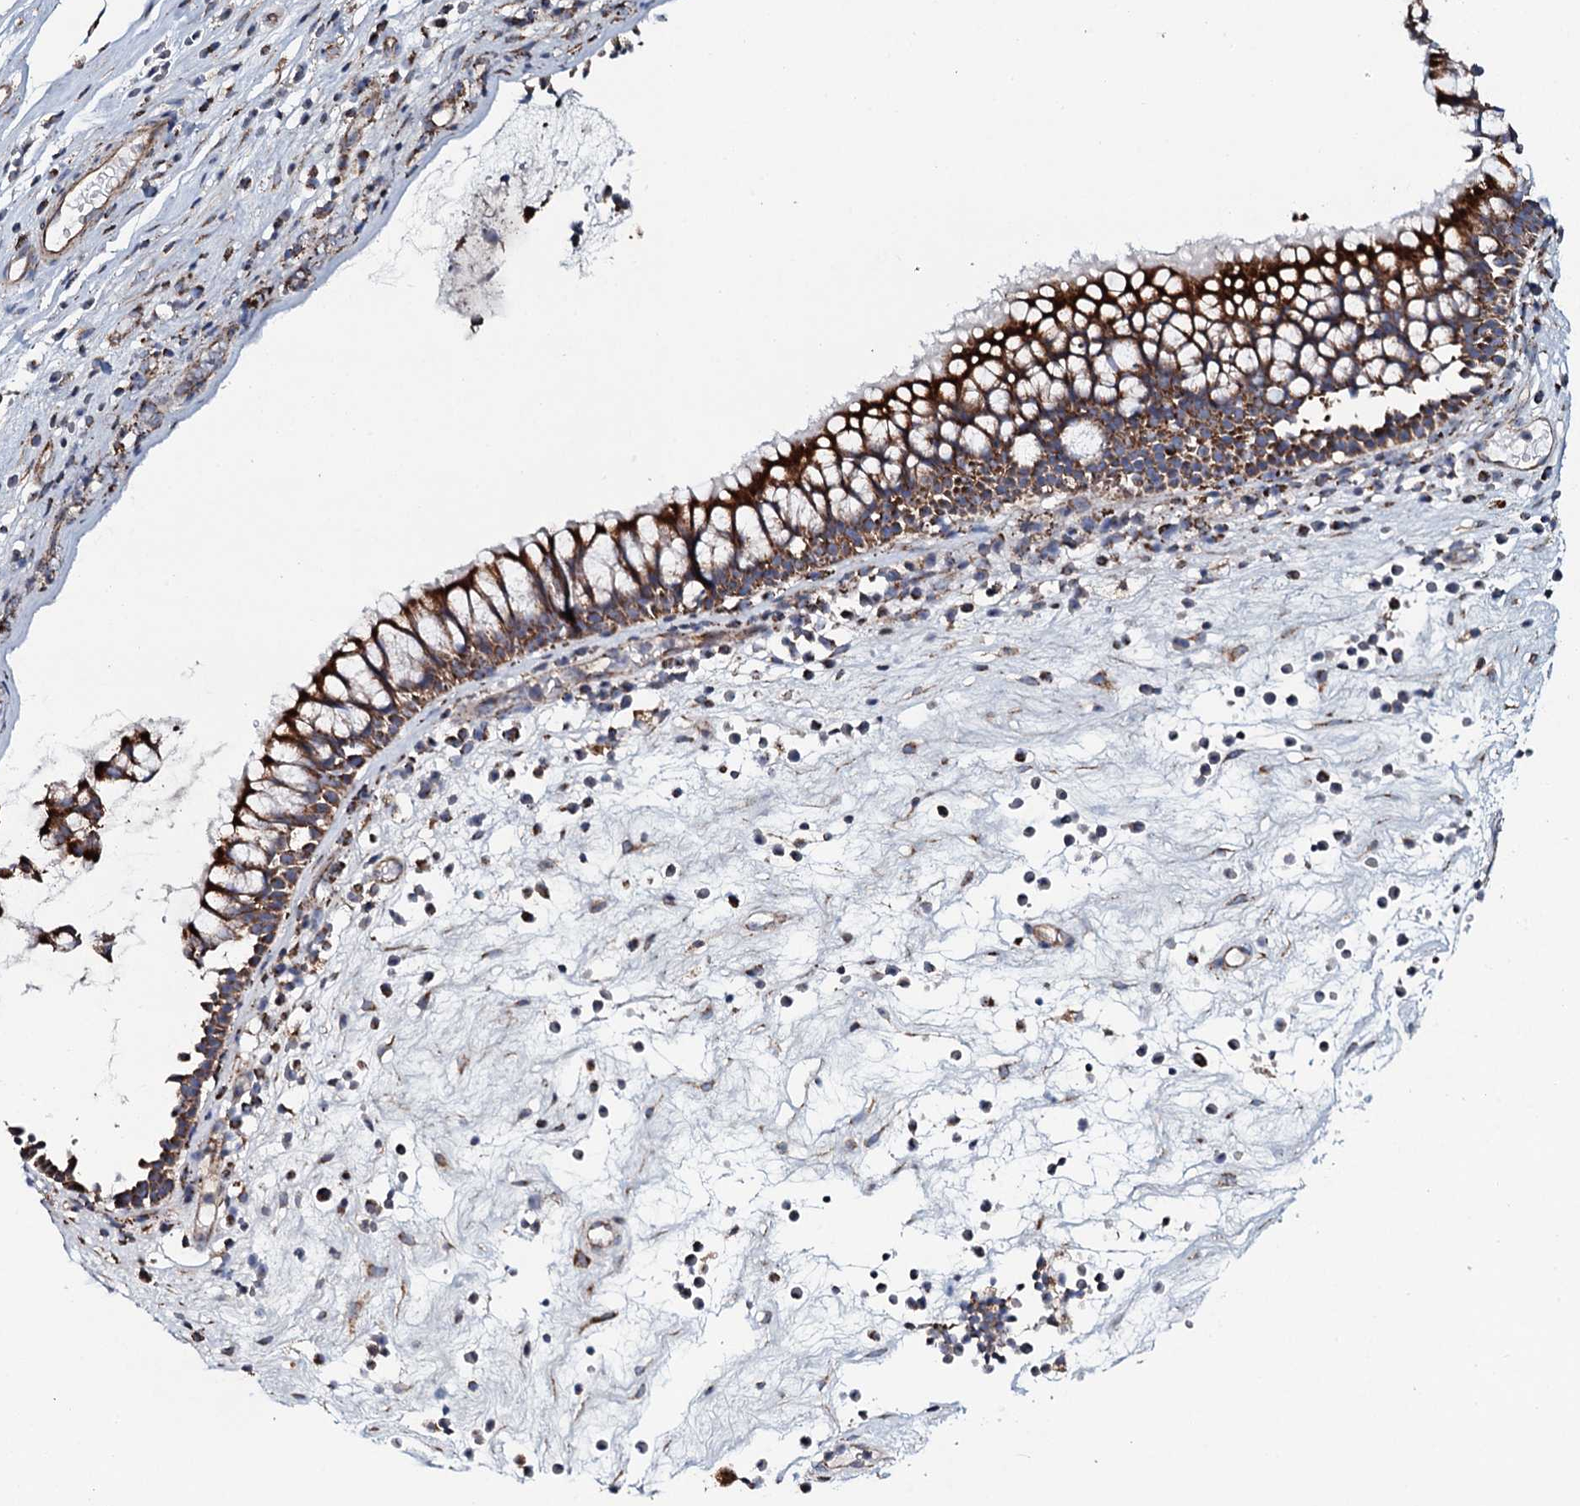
{"staining": {"intensity": "moderate", "quantity": ">75%", "location": "cytoplasmic/membranous"}, "tissue": "nasopharynx", "cell_type": "Respiratory epithelial cells", "image_type": "normal", "snomed": [{"axis": "morphology", "description": "Normal tissue, NOS"}, {"axis": "morphology", "description": "Inflammation, NOS"}, {"axis": "morphology", "description": "Malignant melanoma, Metastatic site"}, {"axis": "topography", "description": "Nasopharynx"}], "caption": "Moderate cytoplasmic/membranous protein staining is appreciated in about >75% of respiratory epithelial cells in nasopharynx. (DAB (3,3'-diaminobenzidine) = brown stain, brightfield microscopy at high magnification).", "gene": "EVC2", "patient": {"sex": "male", "age": 70}}